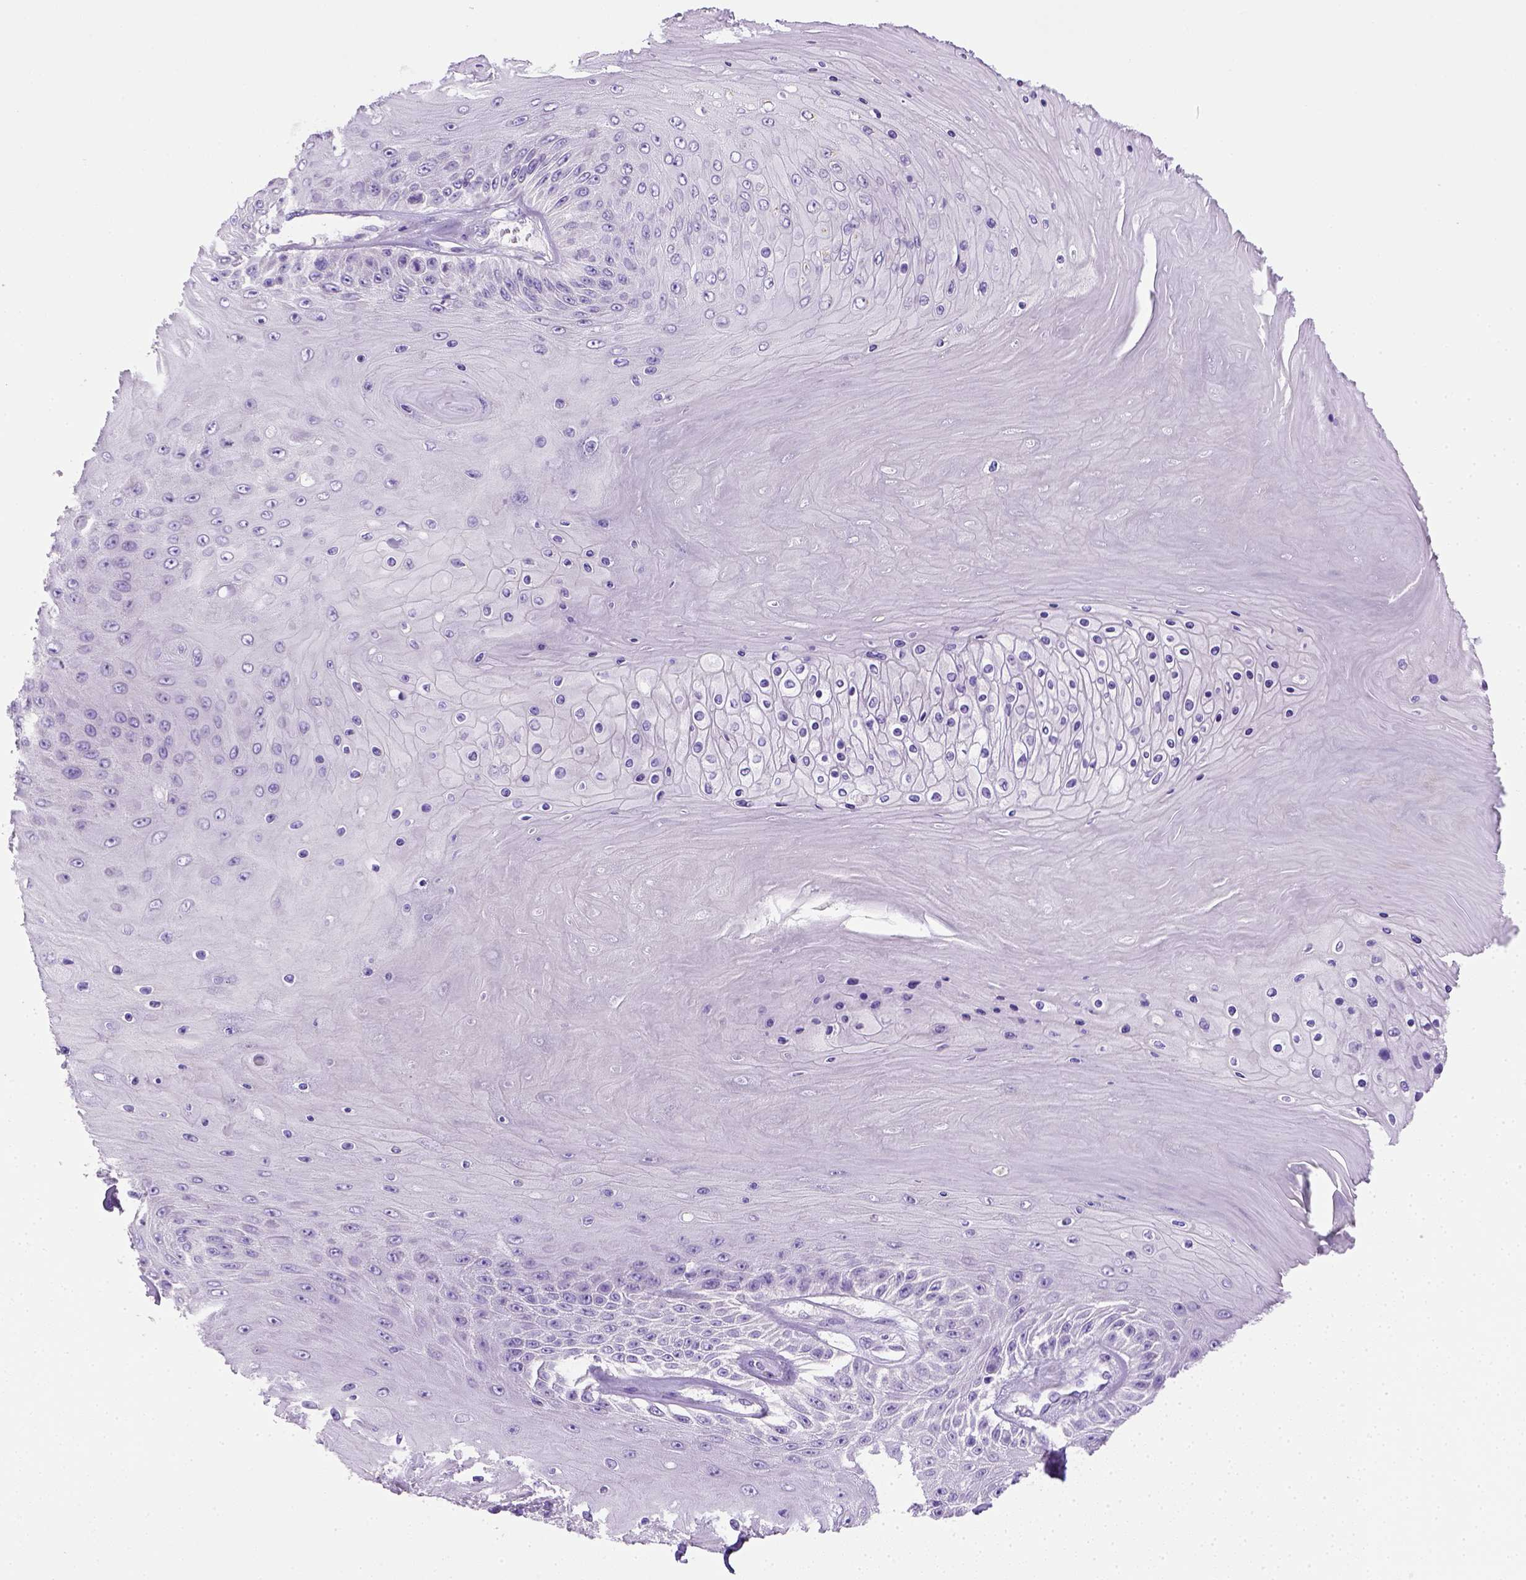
{"staining": {"intensity": "negative", "quantity": "none", "location": "none"}, "tissue": "skin cancer", "cell_type": "Tumor cells", "image_type": "cancer", "snomed": [{"axis": "morphology", "description": "Squamous cell carcinoma, NOS"}, {"axis": "topography", "description": "Skin"}], "caption": "Protein analysis of squamous cell carcinoma (skin) shows no significant positivity in tumor cells.", "gene": "KRT71", "patient": {"sex": "male", "age": 62}}